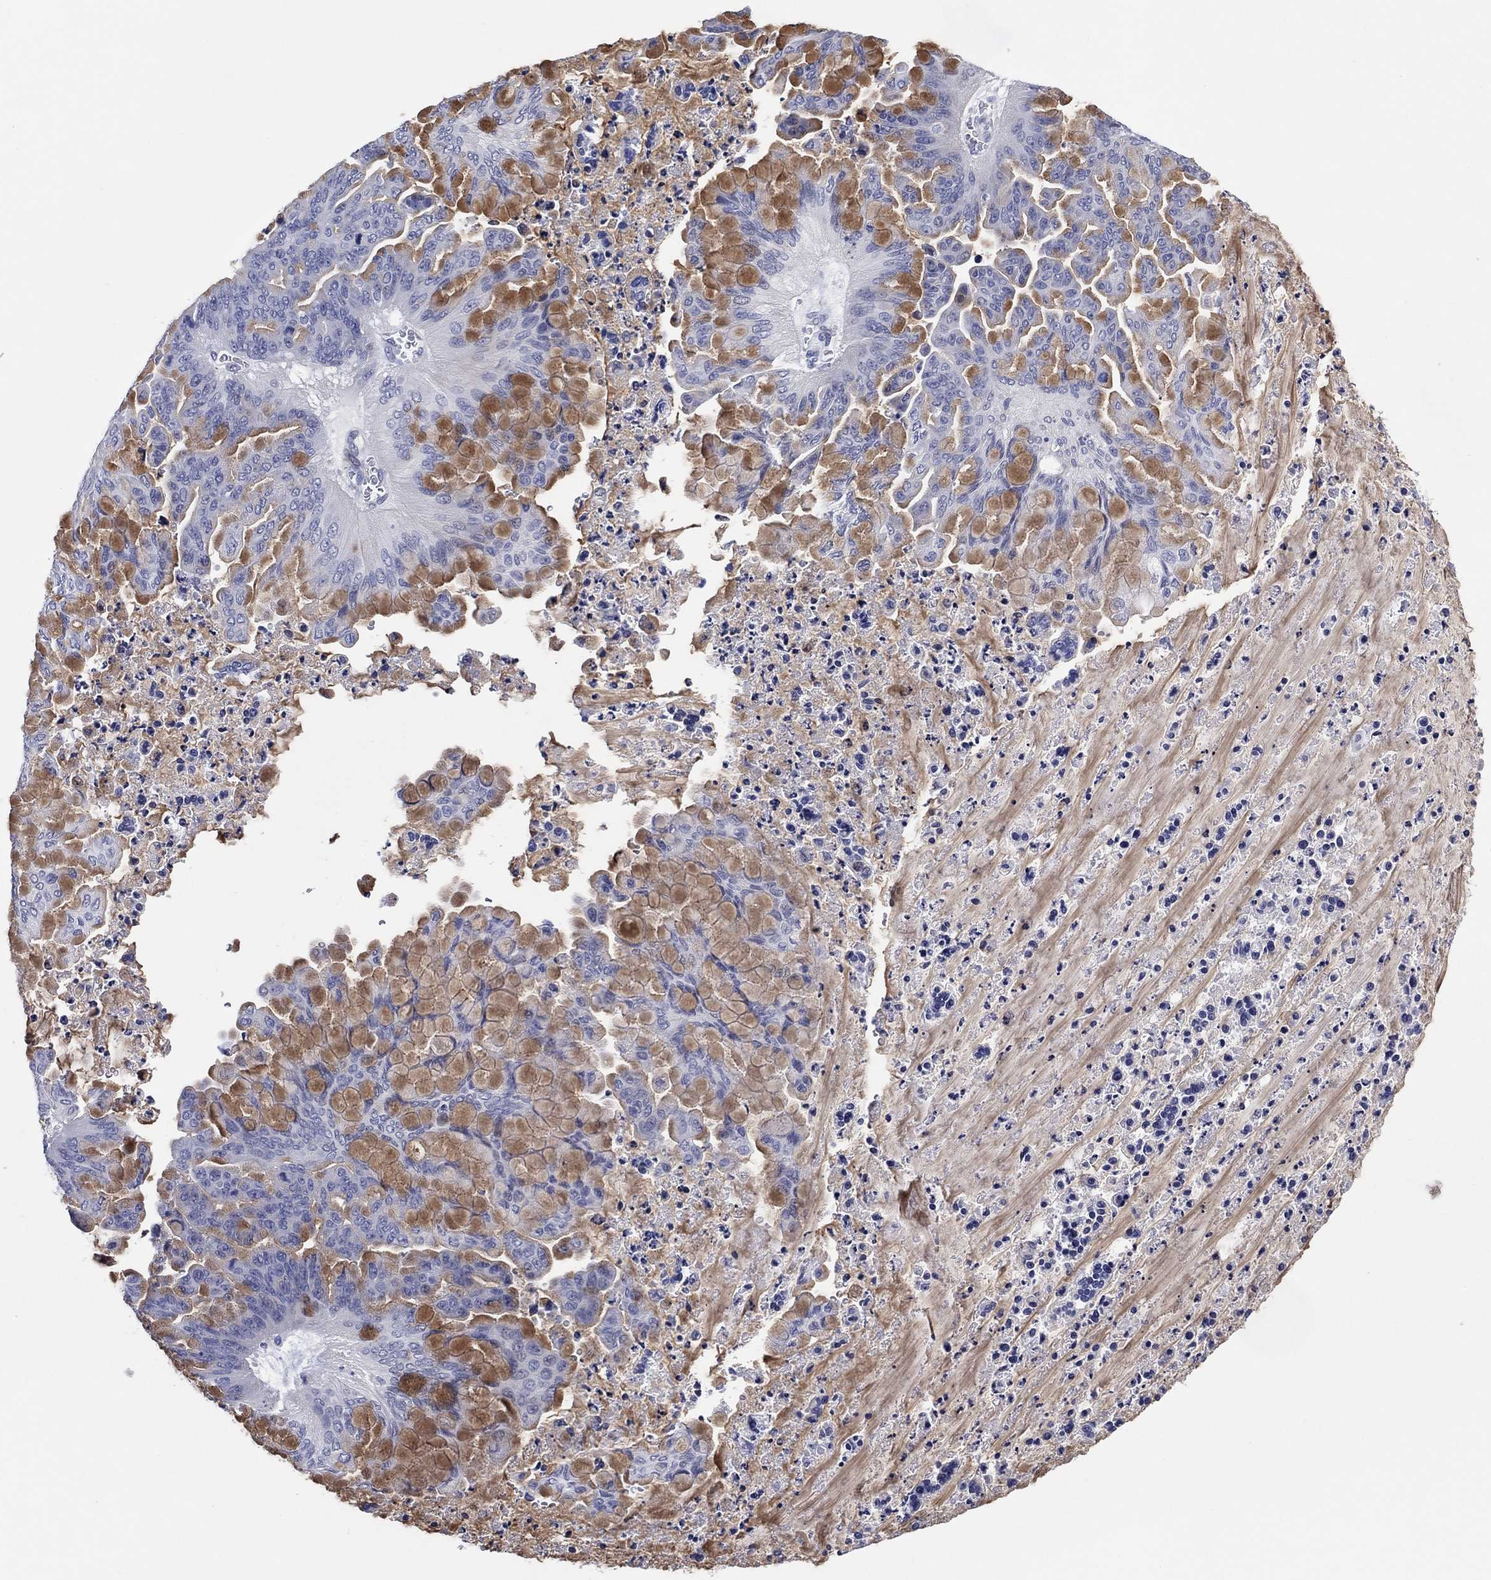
{"staining": {"intensity": "moderate", "quantity": "25%-75%", "location": "cytoplasmic/membranous"}, "tissue": "ovarian cancer", "cell_type": "Tumor cells", "image_type": "cancer", "snomed": [{"axis": "morphology", "description": "Cystadenocarcinoma, mucinous, NOS"}, {"axis": "topography", "description": "Ovary"}], "caption": "DAB immunohistochemical staining of human ovarian cancer (mucinous cystadenocarcinoma) displays moderate cytoplasmic/membranous protein positivity in approximately 25%-75% of tumor cells.", "gene": "CLIP3", "patient": {"sex": "female", "age": 67}}